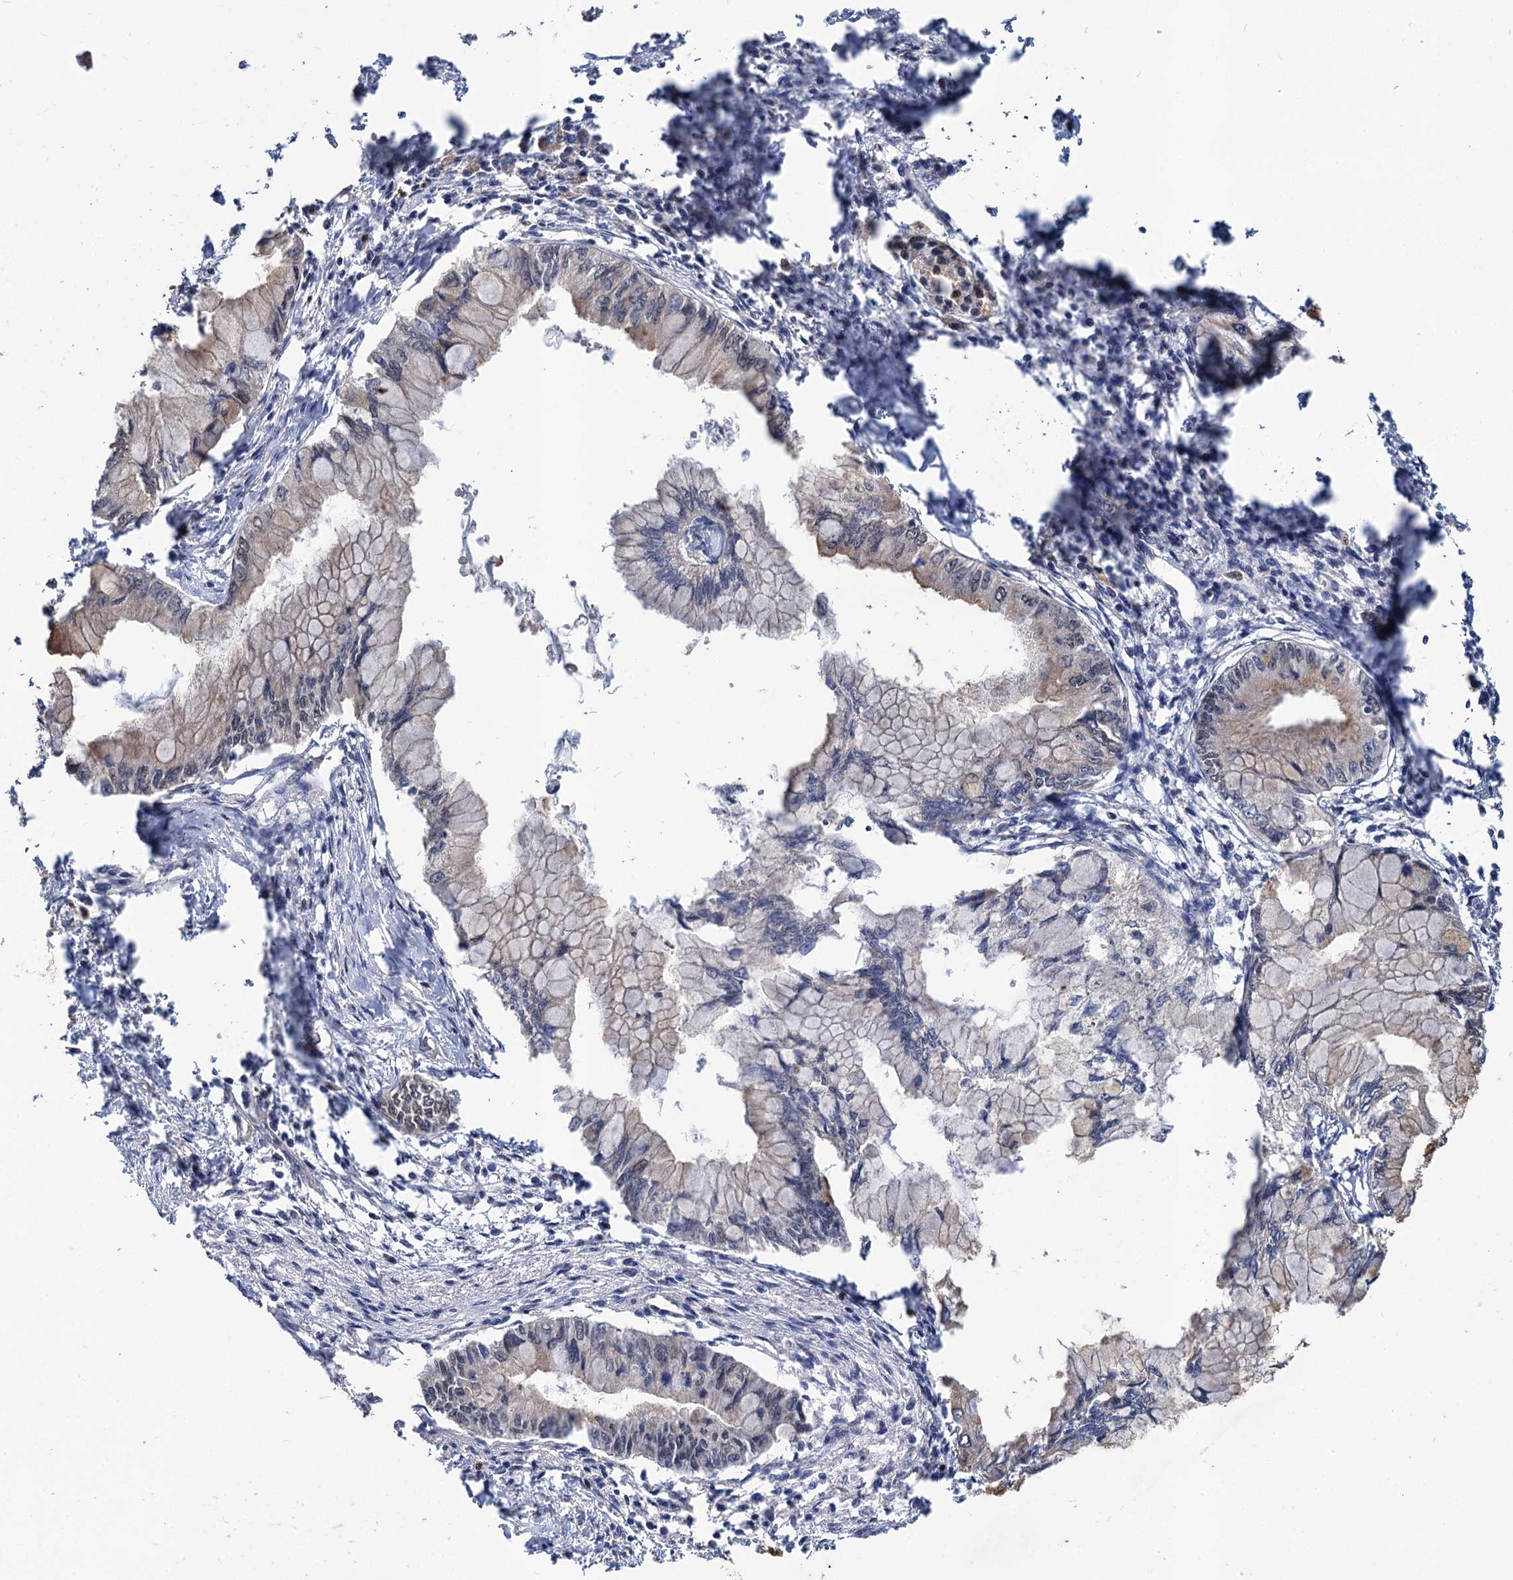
{"staining": {"intensity": "negative", "quantity": "none", "location": "none"}, "tissue": "pancreatic cancer", "cell_type": "Tumor cells", "image_type": "cancer", "snomed": [{"axis": "morphology", "description": "Adenocarcinoma, NOS"}, {"axis": "topography", "description": "Pancreas"}], "caption": "Protein analysis of pancreatic adenocarcinoma reveals no significant staining in tumor cells.", "gene": "ALKBH7", "patient": {"sex": "male", "age": 48}}